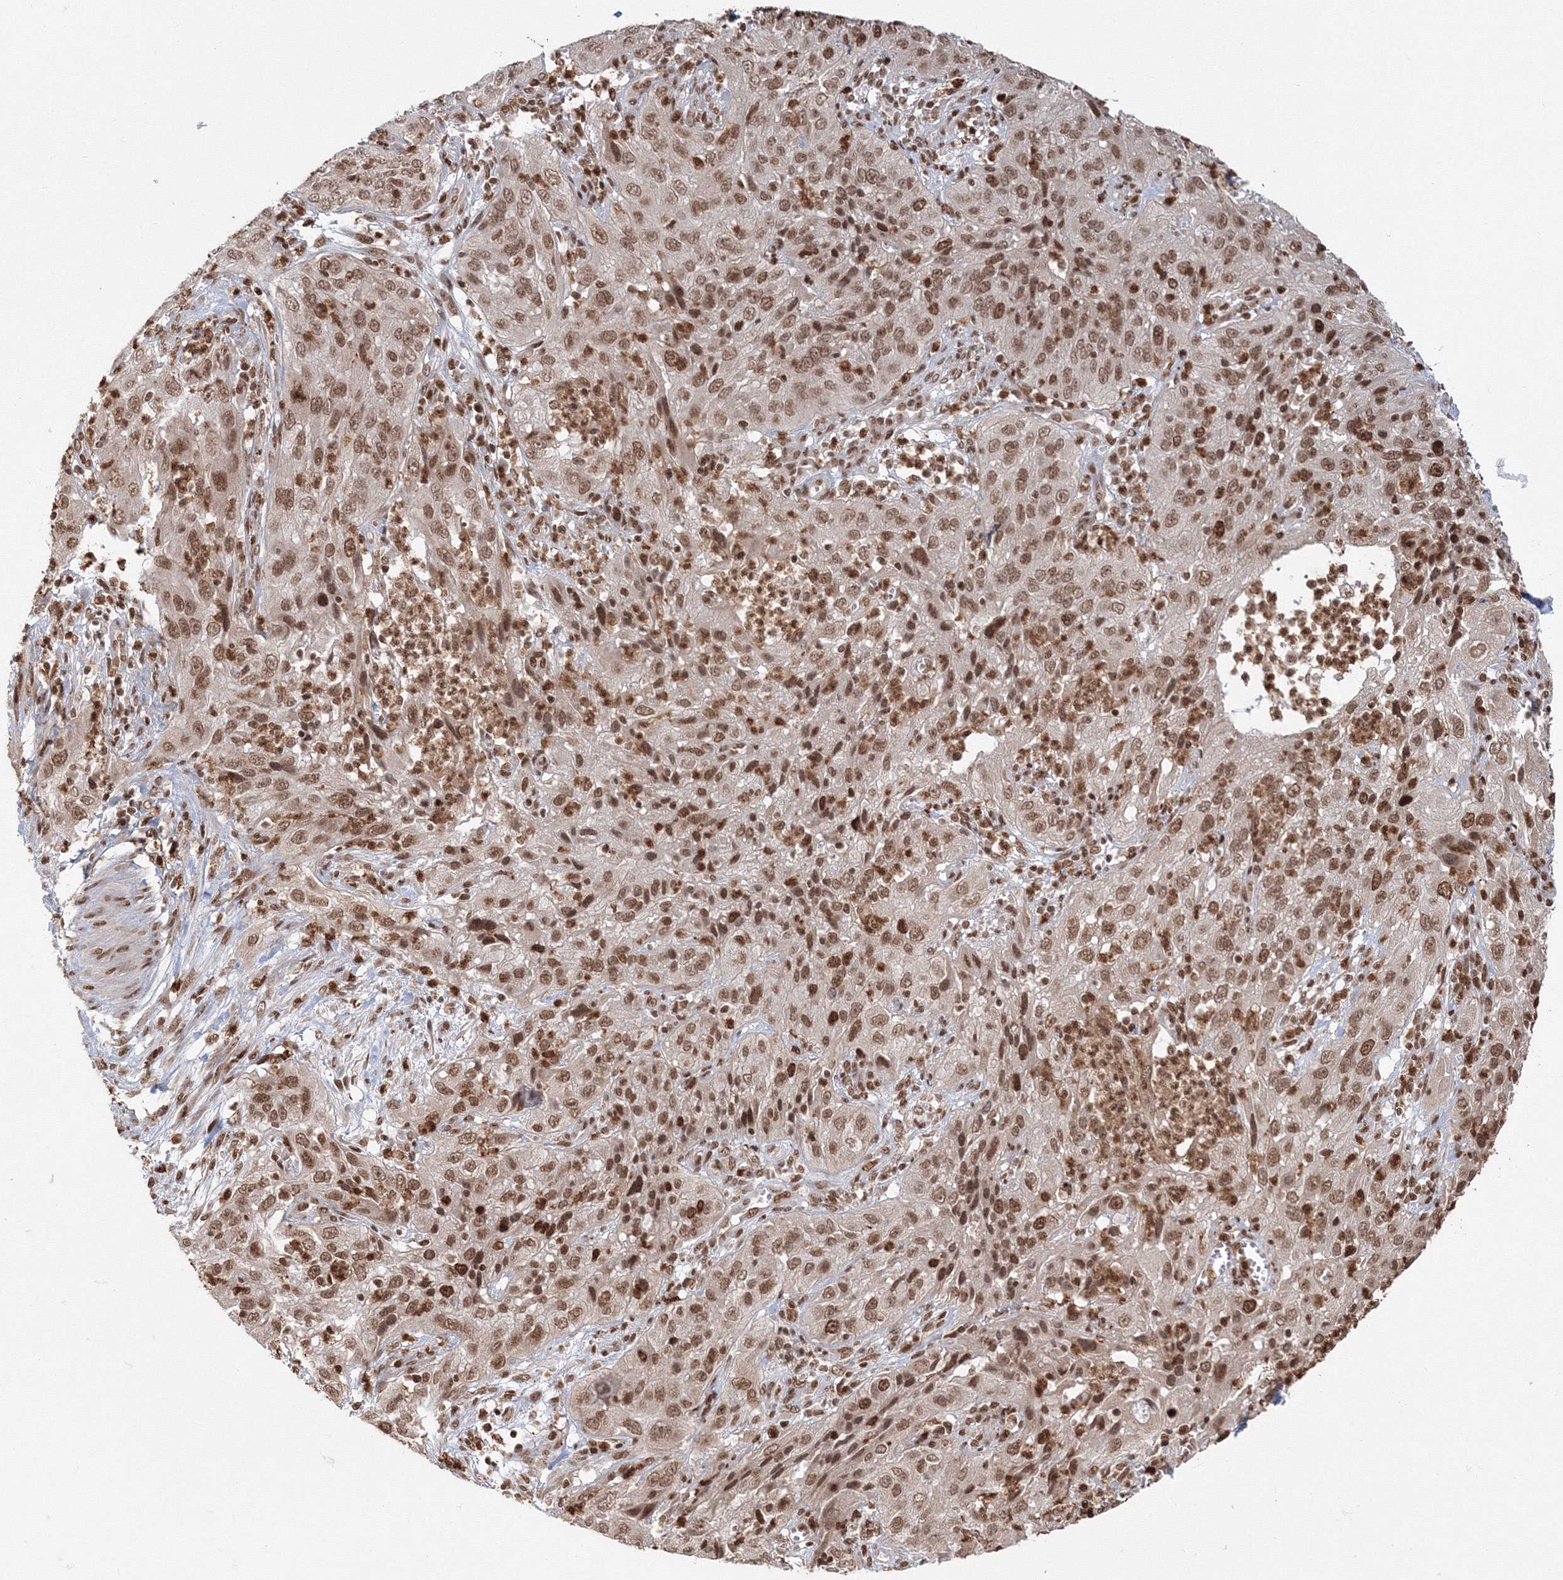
{"staining": {"intensity": "moderate", "quantity": ">75%", "location": "nuclear"}, "tissue": "cervical cancer", "cell_type": "Tumor cells", "image_type": "cancer", "snomed": [{"axis": "morphology", "description": "Squamous cell carcinoma, NOS"}, {"axis": "topography", "description": "Cervix"}], "caption": "Immunohistochemical staining of human cervical cancer reveals medium levels of moderate nuclear staining in about >75% of tumor cells.", "gene": "KIF20A", "patient": {"sex": "female", "age": 32}}